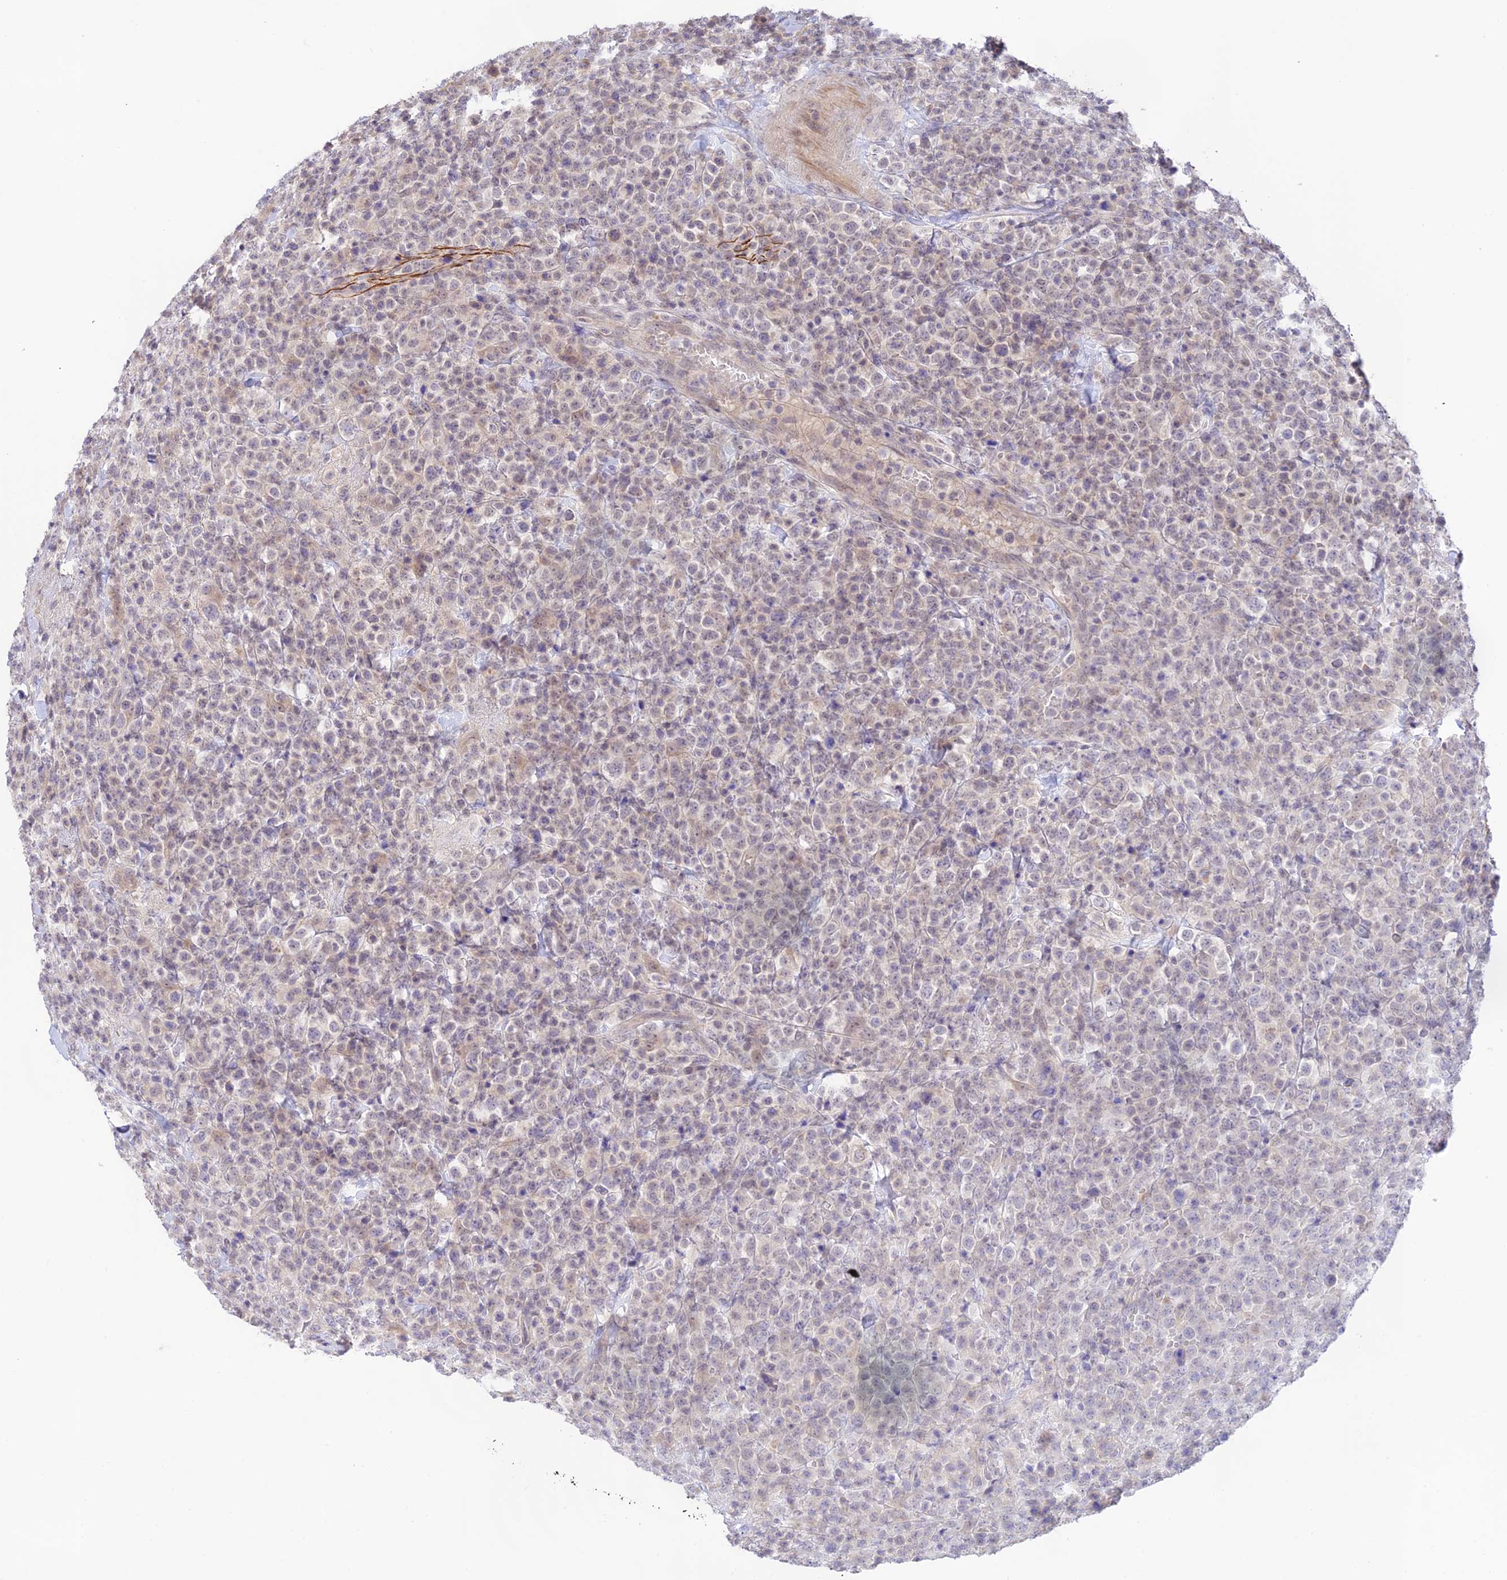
{"staining": {"intensity": "negative", "quantity": "none", "location": "none"}, "tissue": "lymphoma", "cell_type": "Tumor cells", "image_type": "cancer", "snomed": [{"axis": "morphology", "description": "Malignant lymphoma, non-Hodgkin's type, High grade"}, {"axis": "topography", "description": "Colon"}], "caption": "High magnification brightfield microscopy of high-grade malignant lymphoma, non-Hodgkin's type stained with DAB (3,3'-diaminobenzidine) (brown) and counterstained with hematoxylin (blue): tumor cells show no significant staining. (DAB (3,3'-diaminobenzidine) immunohistochemistry with hematoxylin counter stain).", "gene": "CAMSAP3", "patient": {"sex": "female", "age": 53}}